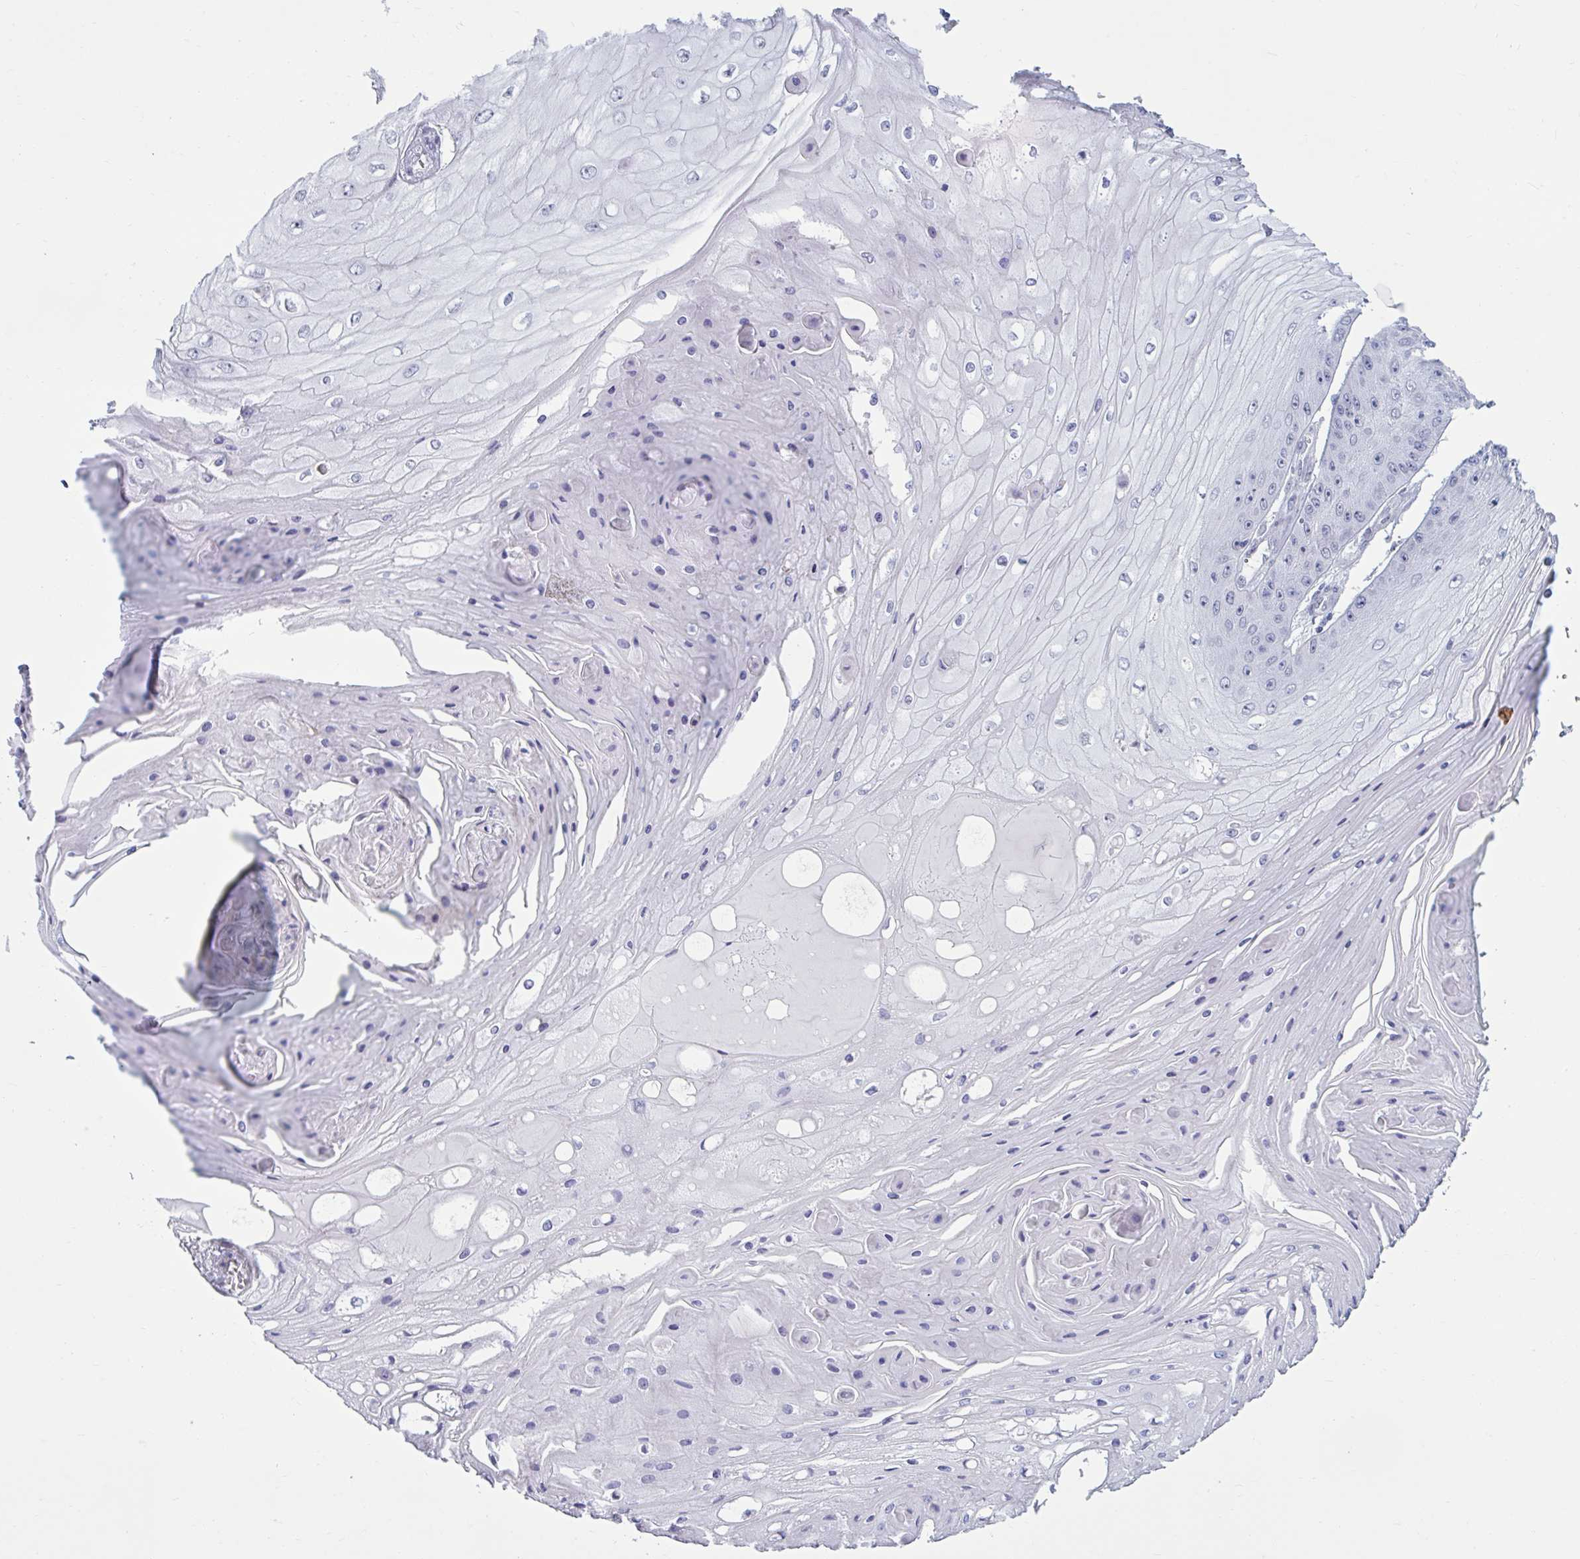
{"staining": {"intensity": "negative", "quantity": "none", "location": "none"}, "tissue": "skin cancer", "cell_type": "Tumor cells", "image_type": "cancer", "snomed": [{"axis": "morphology", "description": "Squamous cell carcinoma, NOS"}, {"axis": "topography", "description": "Skin"}], "caption": "A high-resolution image shows IHC staining of squamous cell carcinoma (skin), which reveals no significant expression in tumor cells.", "gene": "MSMB", "patient": {"sex": "male", "age": 70}}